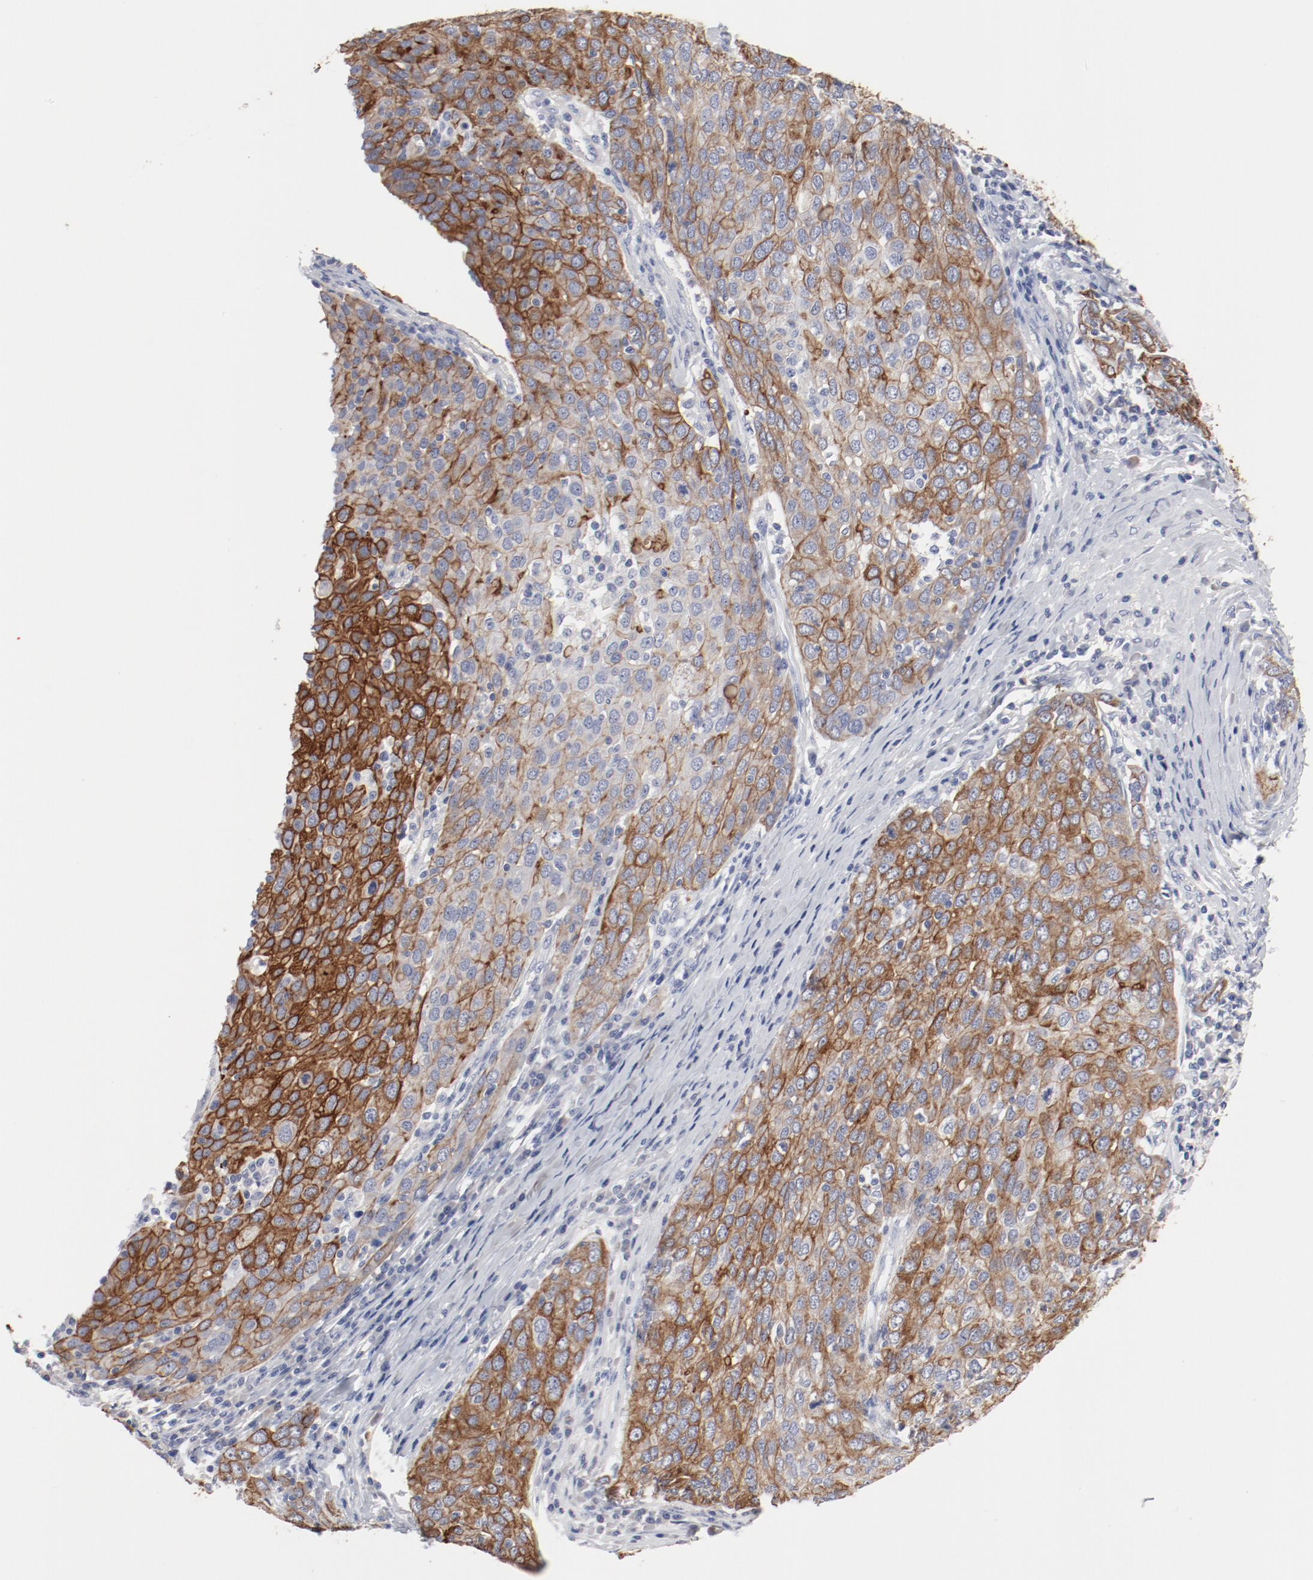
{"staining": {"intensity": "strong", "quantity": ">75%", "location": "cytoplasmic/membranous"}, "tissue": "ovarian cancer", "cell_type": "Tumor cells", "image_type": "cancer", "snomed": [{"axis": "morphology", "description": "Carcinoma, endometroid"}, {"axis": "topography", "description": "Ovary"}], "caption": "A micrograph showing strong cytoplasmic/membranous expression in approximately >75% of tumor cells in ovarian cancer, as visualized by brown immunohistochemical staining.", "gene": "TSPAN6", "patient": {"sex": "female", "age": 50}}